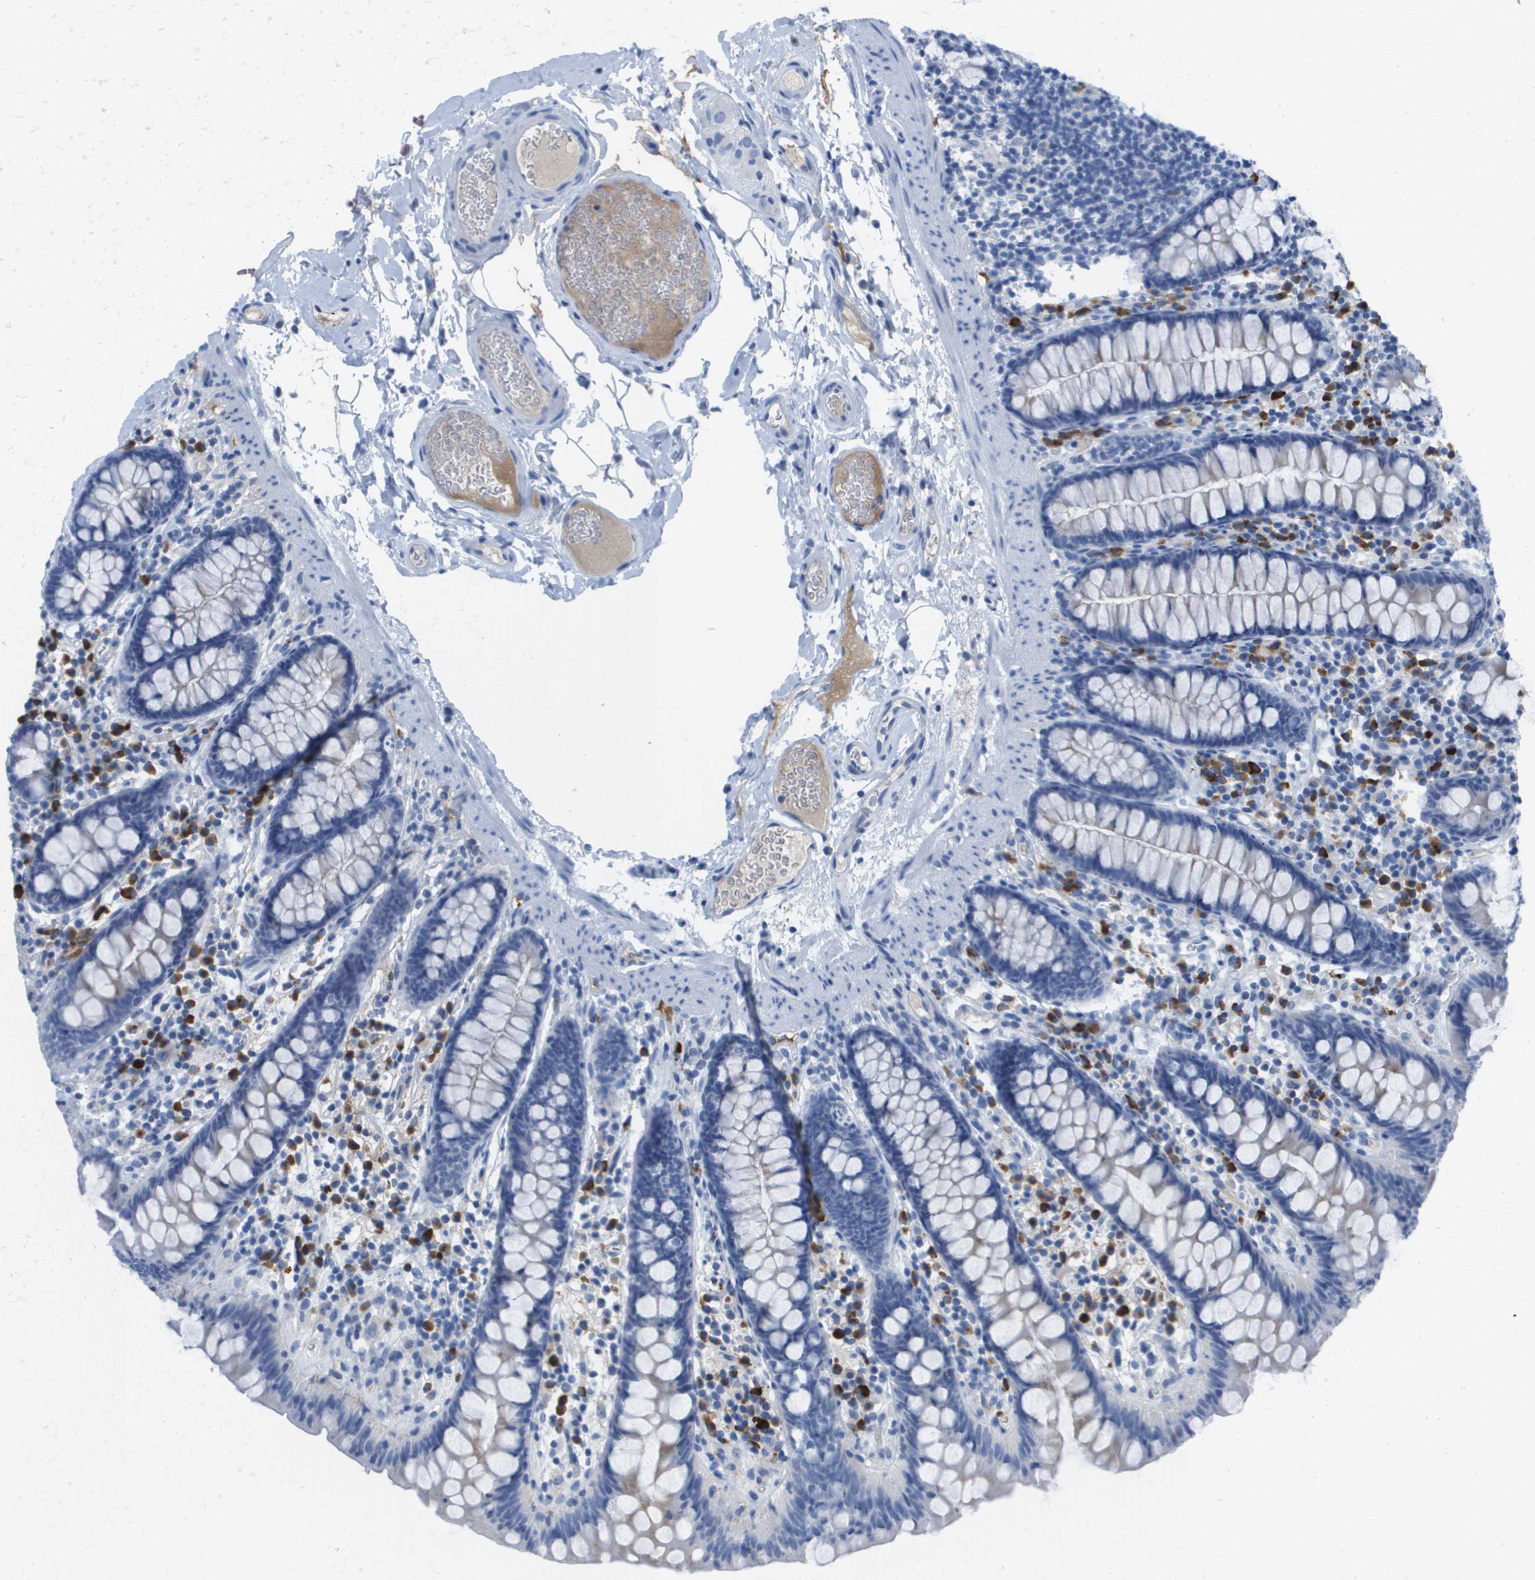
{"staining": {"intensity": "negative", "quantity": "none", "location": "none"}, "tissue": "colon", "cell_type": "Endothelial cells", "image_type": "normal", "snomed": [{"axis": "morphology", "description": "Normal tissue, NOS"}, {"axis": "topography", "description": "Colon"}], "caption": "This is an immunohistochemistry image of unremarkable colon. There is no staining in endothelial cells.", "gene": "GPR18", "patient": {"sex": "female", "age": 80}}